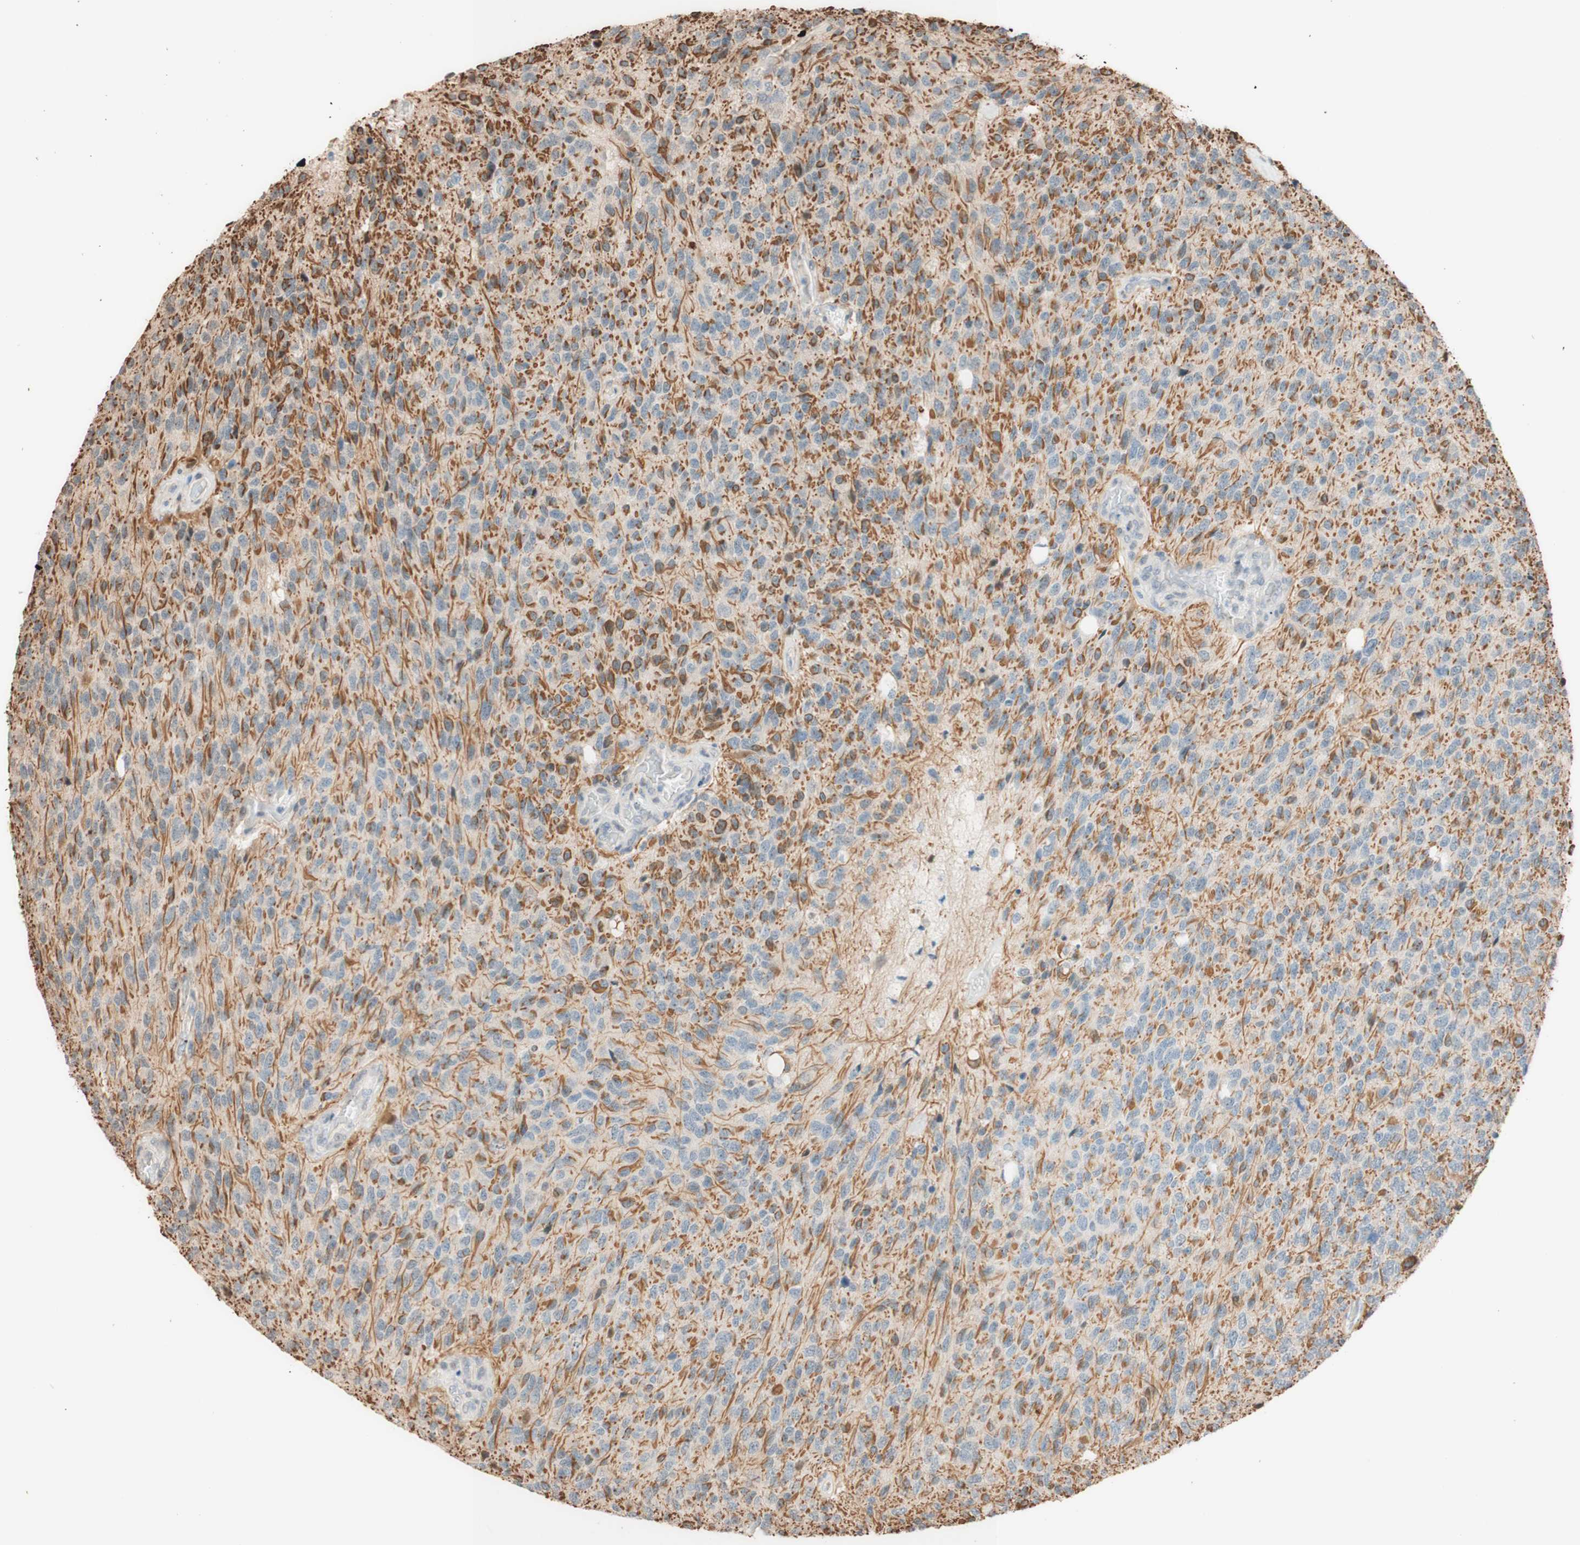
{"staining": {"intensity": "weak", "quantity": "<25%", "location": "cytoplasmic/membranous"}, "tissue": "glioma", "cell_type": "Tumor cells", "image_type": "cancer", "snomed": [{"axis": "morphology", "description": "Glioma, malignant, High grade"}, {"axis": "topography", "description": "pancreas cauda"}], "caption": "Human glioma stained for a protein using immunohistochemistry (IHC) displays no staining in tumor cells.", "gene": "CCNC", "patient": {"sex": "male", "age": 60}}